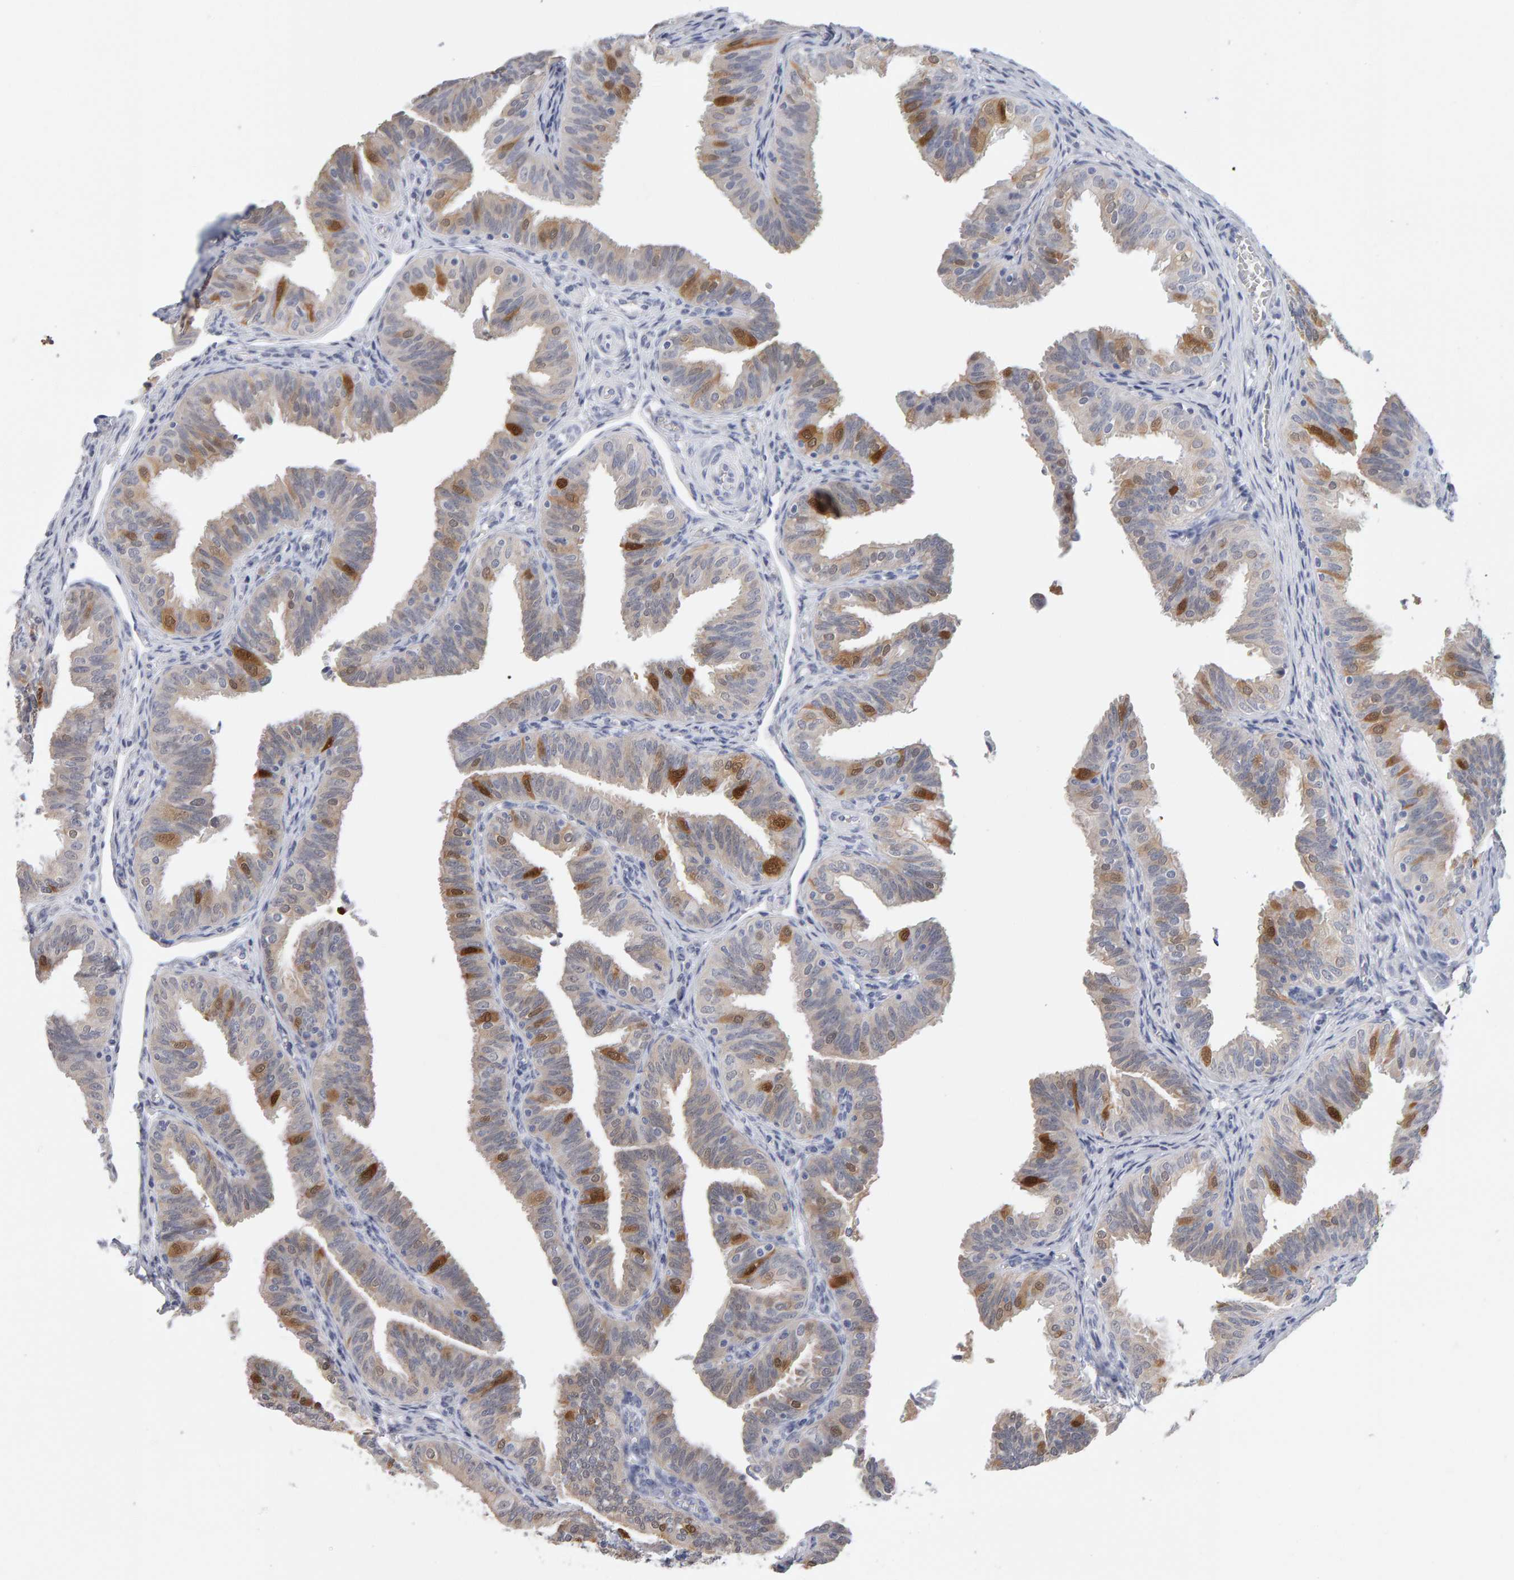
{"staining": {"intensity": "moderate", "quantity": "<25%", "location": "cytoplasmic/membranous,nuclear"}, "tissue": "fallopian tube", "cell_type": "Glandular cells", "image_type": "normal", "snomed": [{"axis": "morphology", "description": "Normal tissue, NOS"}, {"axis": "topography", "description": "Fallopian tube"}], "caption": "Immunohistochemistry of benign fallopian tube displays low levels of moderate cytoplasmic/membranous,nuclear staining in about <25% of glandular cells.", "gene": "CTH", "patient": {"sex": "female", "age": 35}}